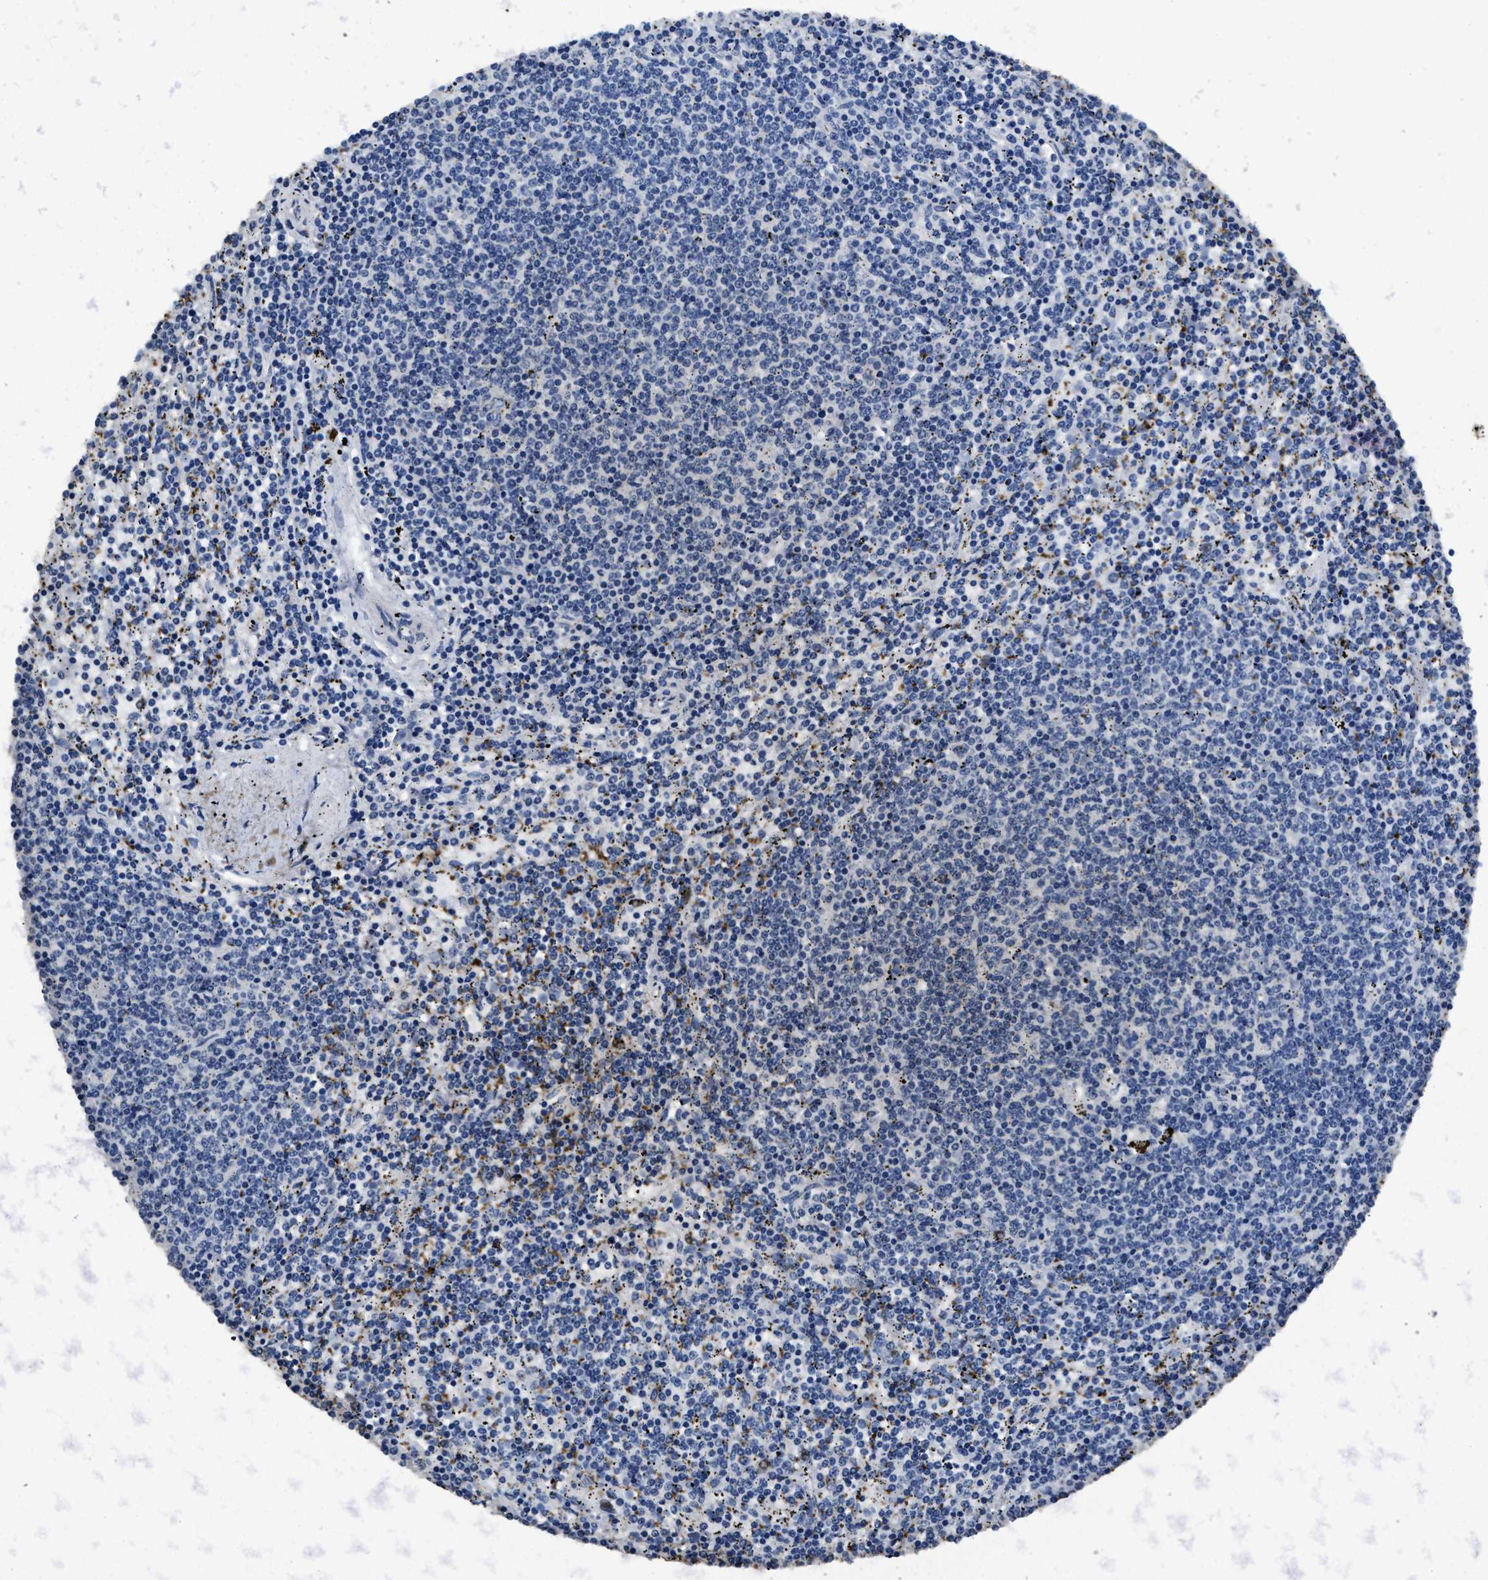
{"staining": {"intensity": "negative", "quantity": "none", "location": "none"}, "tissue": "lymphoma", "cell_type": "Tumor cells", "image_type": "cancer", "snomed": [{"axis": "morphology", "description": "Malignant lymphoma, non-Hodgkin's type, Low grade"}, {"axis": "topography", "description": "Spleen"}], "caption": "Human malignant lymphoma, non-Hodgkin's type (low-grade) stained for a protein using immunohistochemistry displays no expression in tumor cells.", "gene": "ITGA2B", "patient": {"sex": "female", "age": 50}}